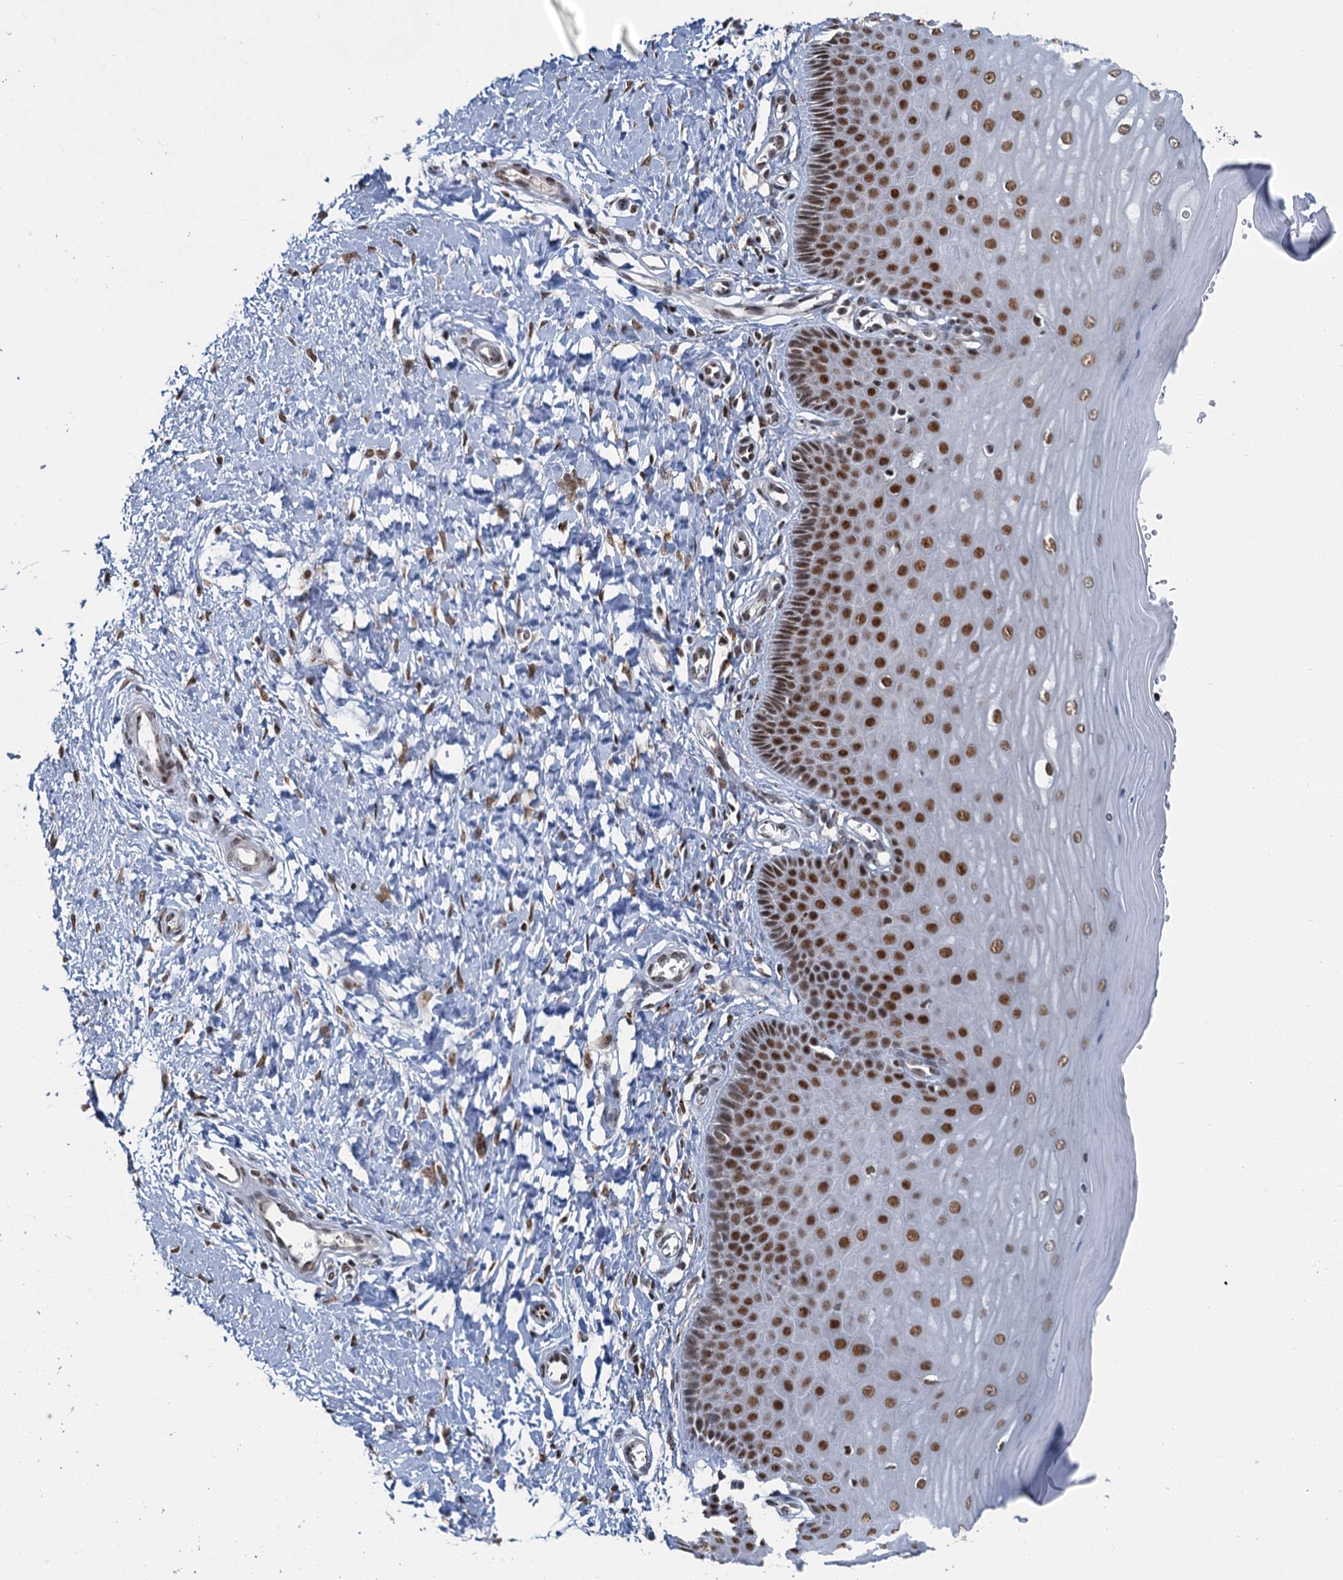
{"staining": {"intensity": "moderate", "quantity": ">75%", "location": "nuclear"}, "tissue": "cervix", "cell_type": "Glandular cells", "image_type": "normal", "snomed": [{"axis": "morphology", "description": "Normal tissue, NOS"}, {"axis": "topography", "description": "Cervix"}], "caption": "DAB immunohistochemical staining of benign cervix reveals moderate nuclear protein positivity in about >75% of glandular cells.", "gene": "PPHLN1", "patient": {"sex": "female", "age": 55}}